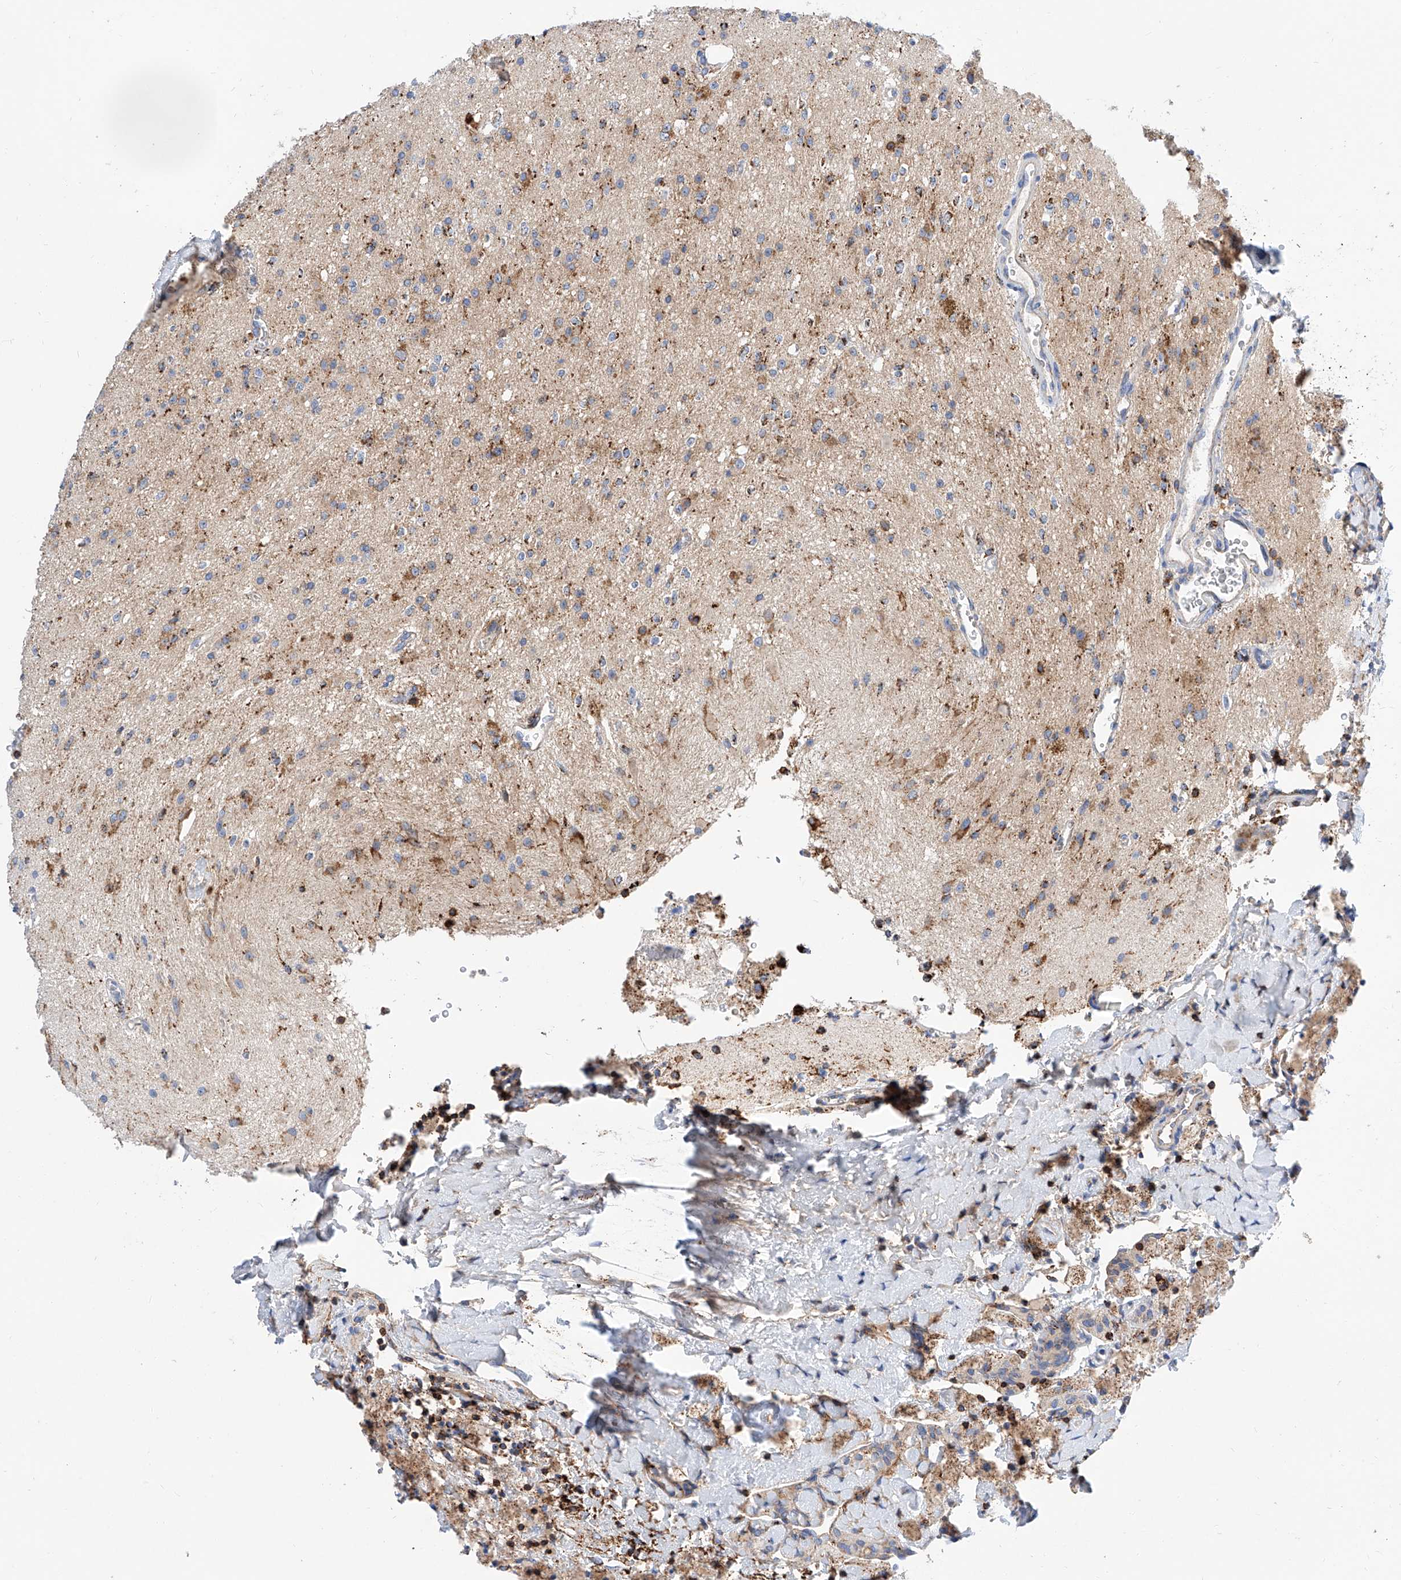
{"staining": {"intensity": "weak", "quantity": "25%-75%", "location": "cytoplasmic/membranous"}, "tissue": "glioma", "cell_type": "Tumor cells", "image_type": "cancer", "snomed": [{"axis": "morphology", "description": "Glioma, malignant, High grade"}, {"axis": "topography", "description": "Brain"}], "caption": "Protein expression analysis of malignant glioma (high-grade) exhibits weak cytoplasmic/membranous positivity in approximately 25%-75% of tumor cells.", "gene": "CPNE5", "patient": {"sex": "male", "age": 34}}